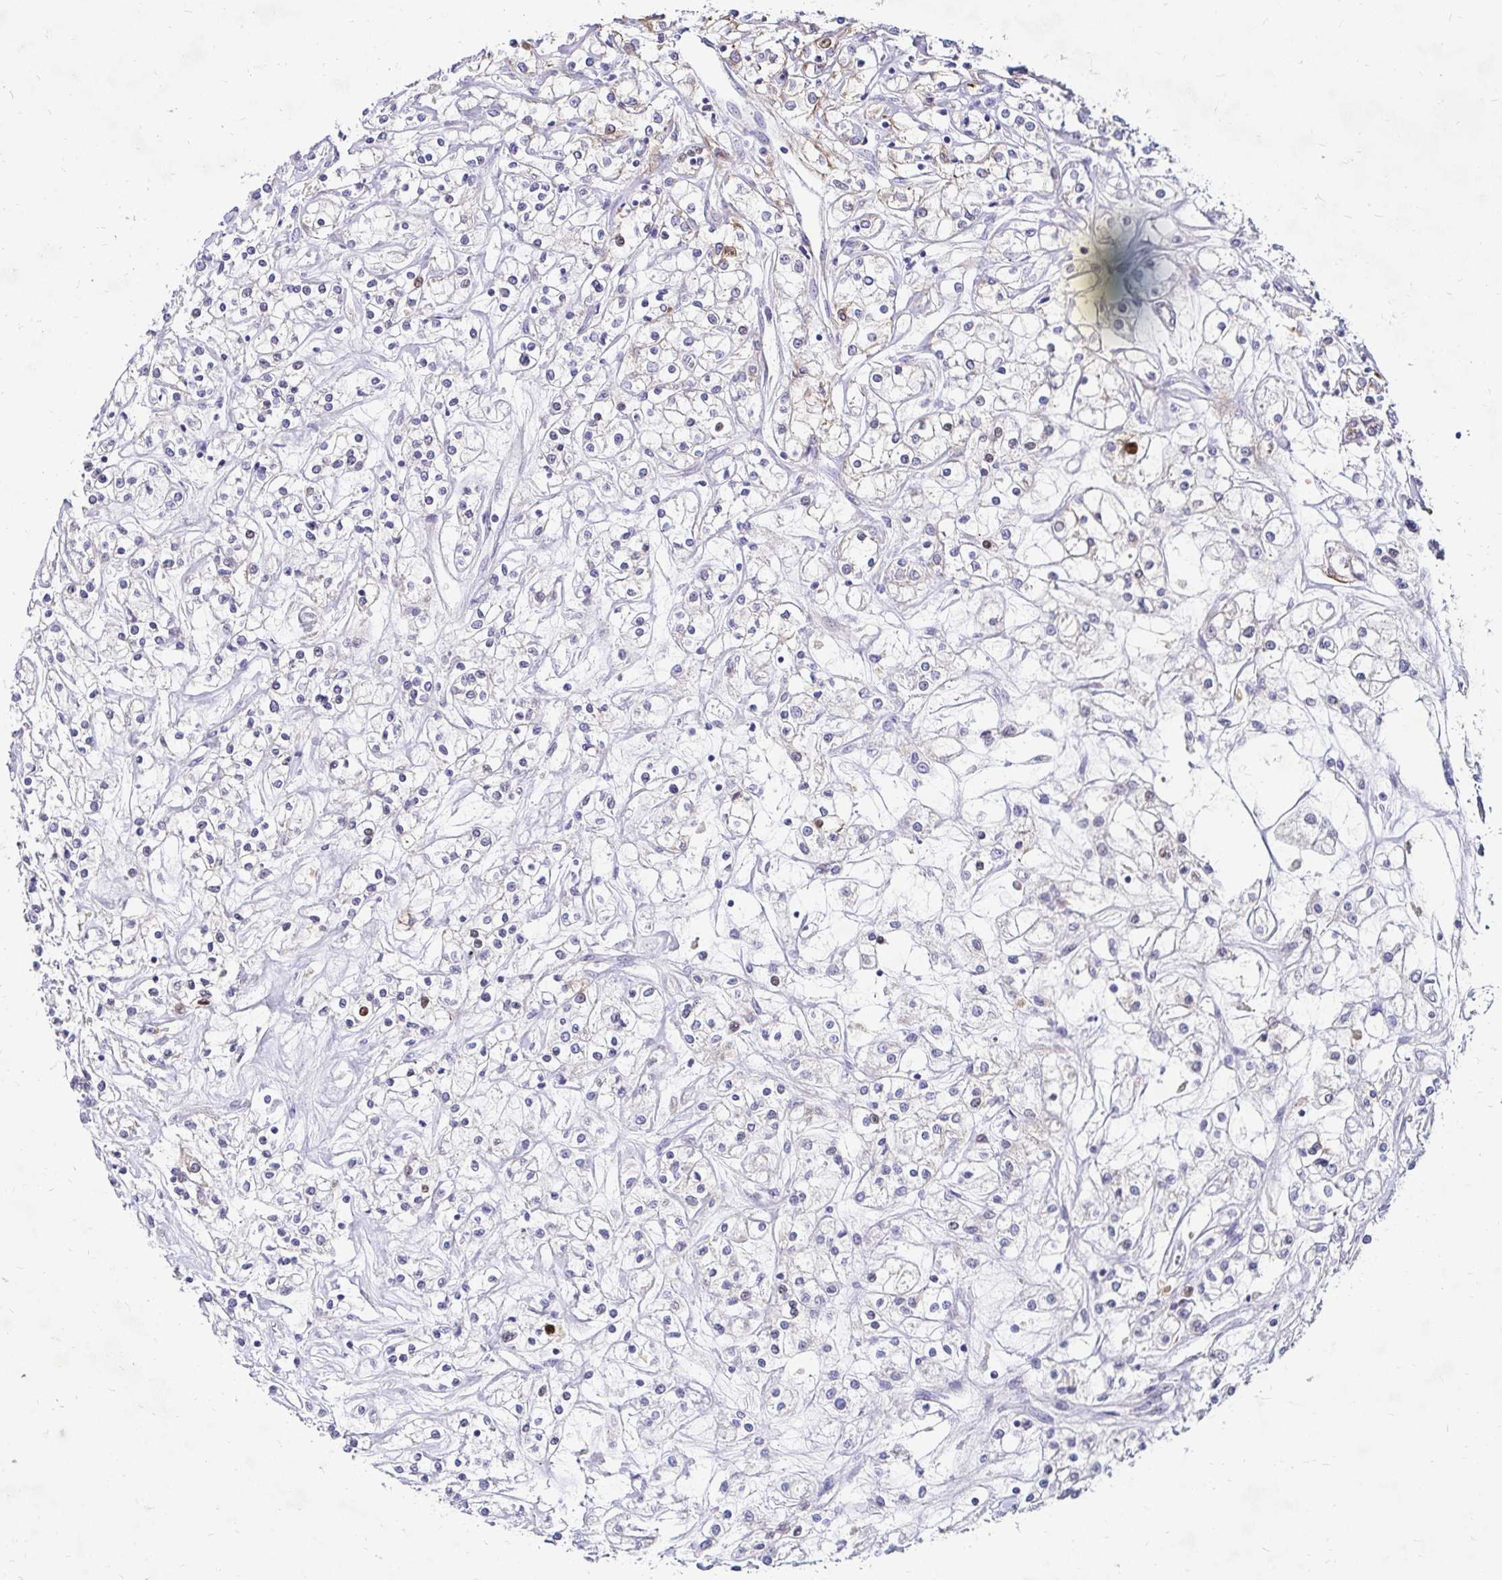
{"staining": {"intensity": "negative", "quantity": "none", "location": "none"}, "tissue": "renal cancer", "cell_type": "Tumor cells", "image_type": "cancer", "snomed": [{"axis": "morphology", "description": "Adenocarcinoma, NOS"}, {"axis": "topography", "description": "Kidney"}], "caption": "Immunohistochemistry (IHC) image of renal cancer stained for a protein (brown), which demonstrates no positivity in tumor cells. (Brightfield microscopy of DAB IHC at high magnification).", "gene": "IDUA", "patient": {"sex": "female", "age": 59}}